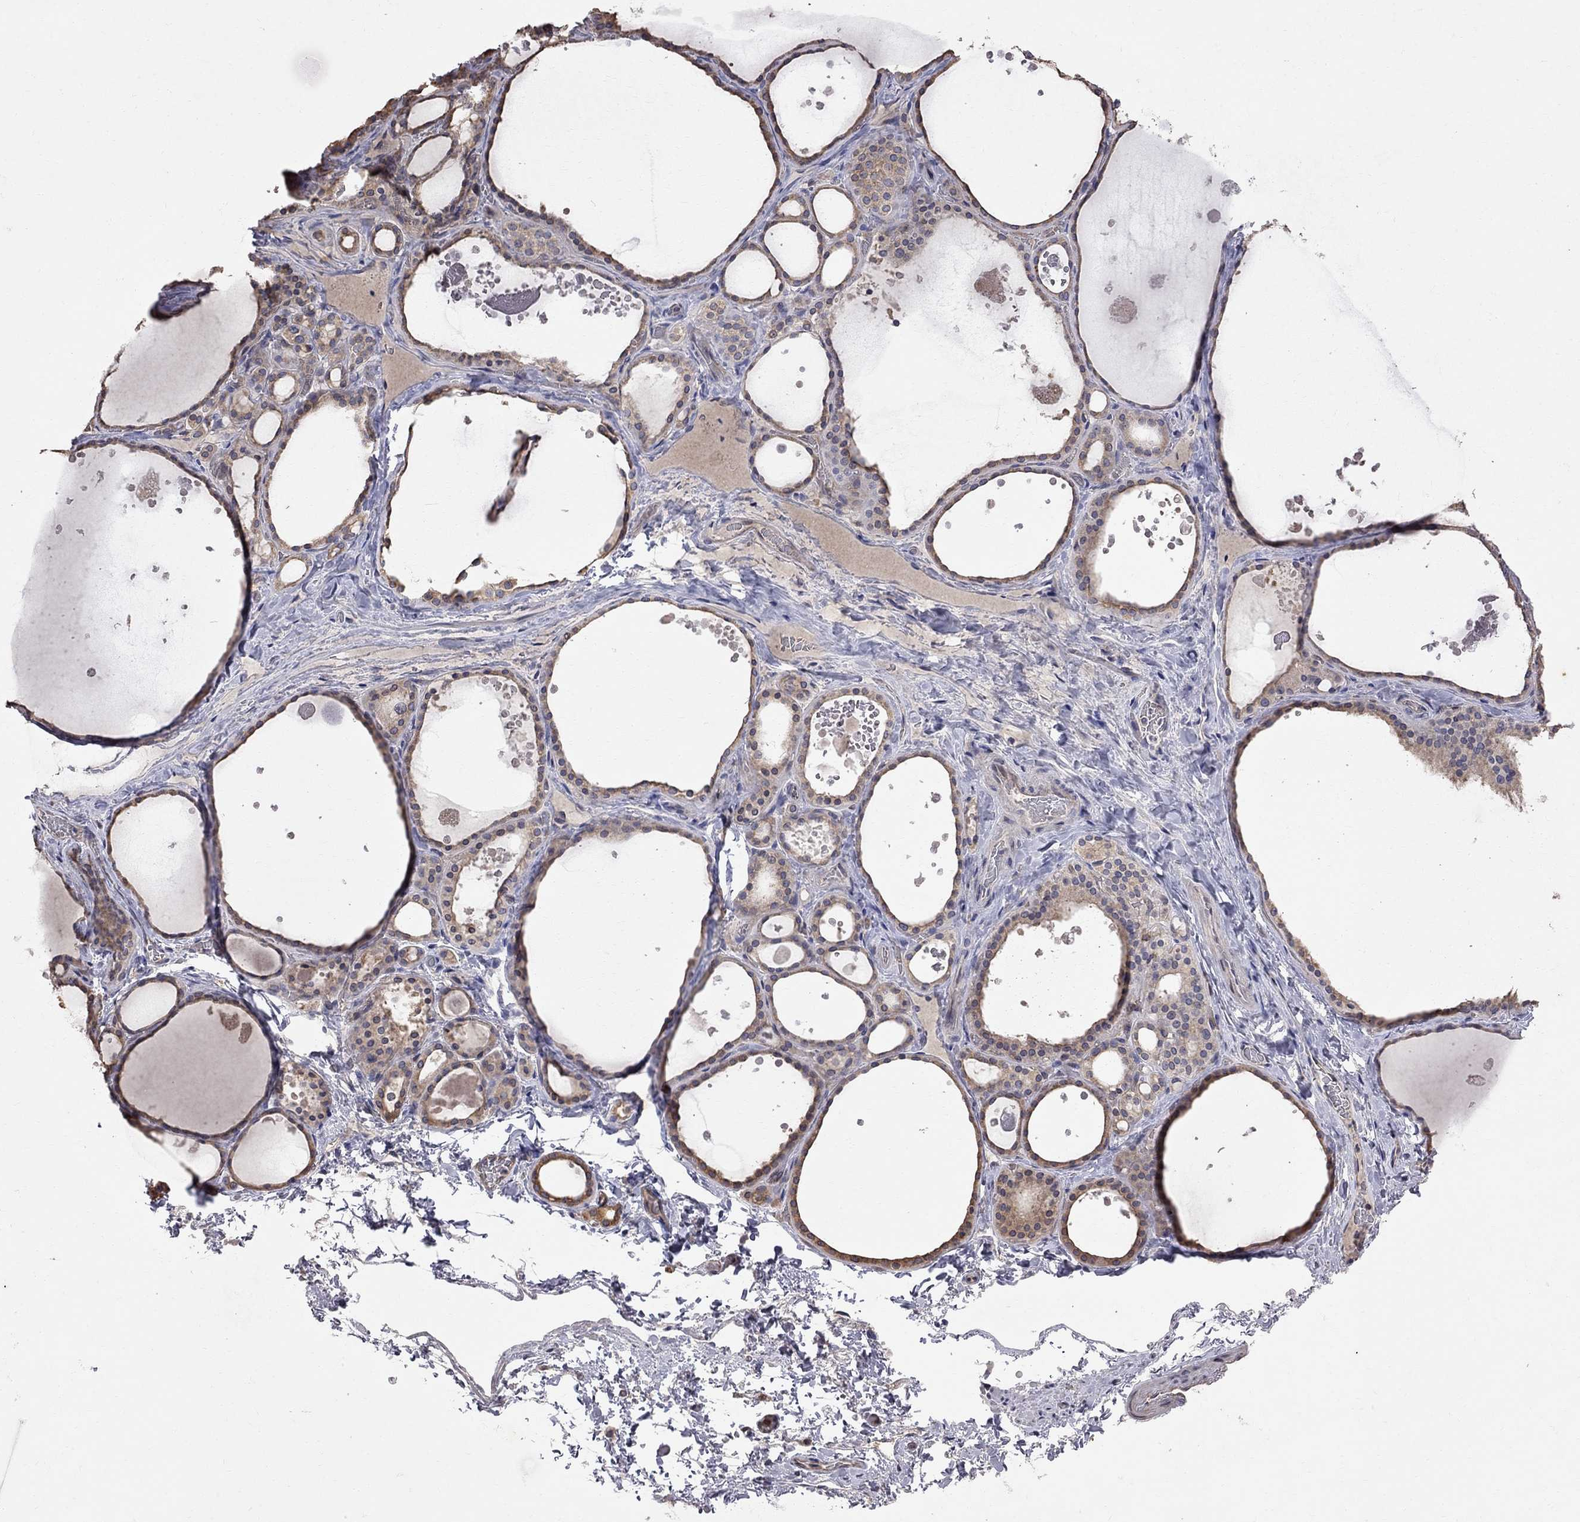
{"staining": {"intensity": "moderate", "quantity": "25%-75%", "location": "cytoplasmic/membranous"}, "tissue": "thyroid gland", "cell_type": "Glandular cells", "image_type": "normal", "snomed": [{"axis": "morphology", "description": "Normal tissue, NOS"}, {"axis": "topography", "description": "Thyroid gland"}], "caption": "DAB (3,3'-diaminobenzidine) immunohistochemical staining of normal human thyroid gland demonstrates moderate cytoplasmic/membranous protein staining in about 25%-75% of glandular cells. (DAB (3,3'-diaminobenzidine) = brown stain, brightfield microscopy at high magnification).", "gene": "ABI3", "patient": {"sex": "male", "age": 63}}